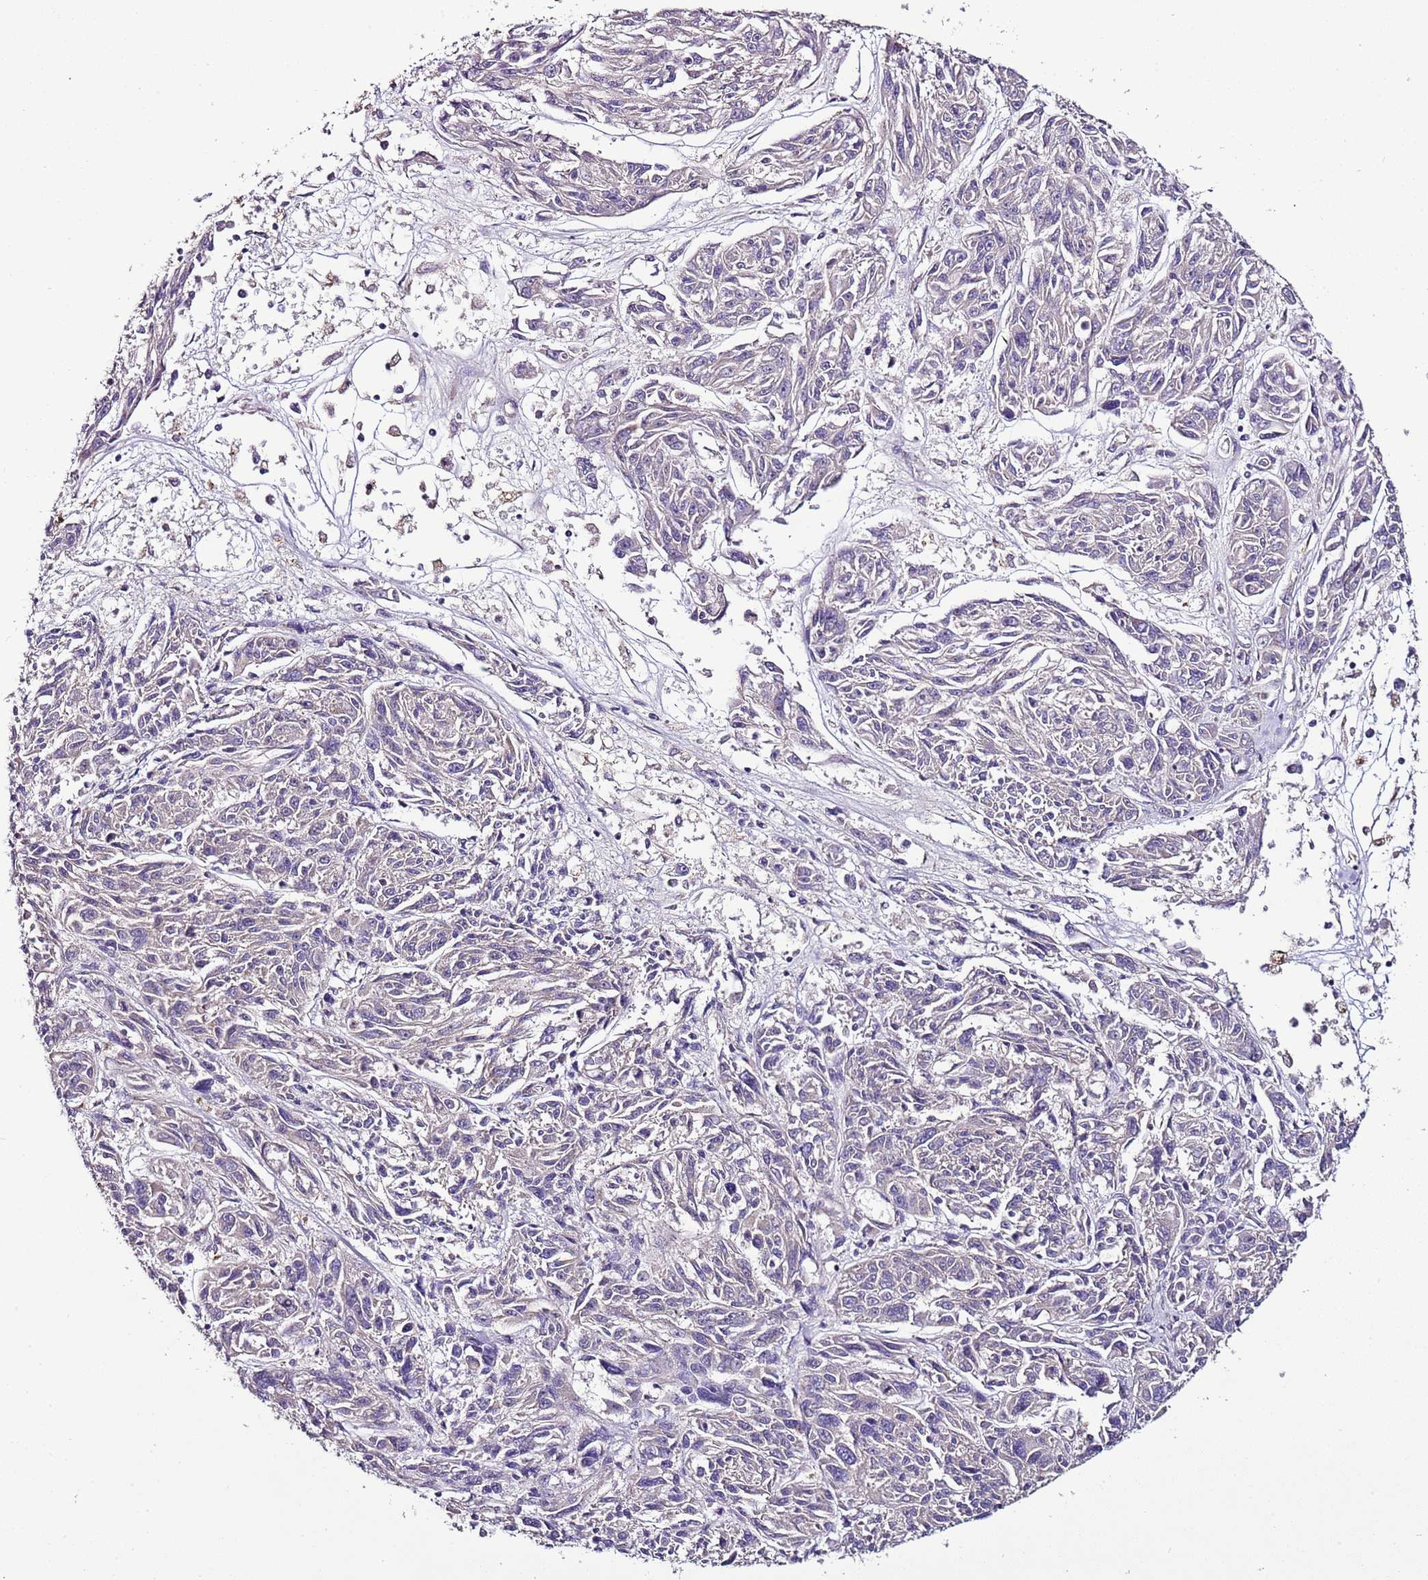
{"staining": {"intensity": "negative", "quantity": "none", "location": "none"}, "tissue": "melanoma", "cell_type": "Tumor cells", "image_type": "cancer", "snomed": [{"axis": "morphology", "description": "Malignant melanoma, NOS"}, {"axis": "topography", "description": "Skin"}], "caption": "Protein analysis of melanoma demonstrates no significant staining in tumor cells.", "gene": "FAM20A", "patient": {"sex": "male", "age": 53}}